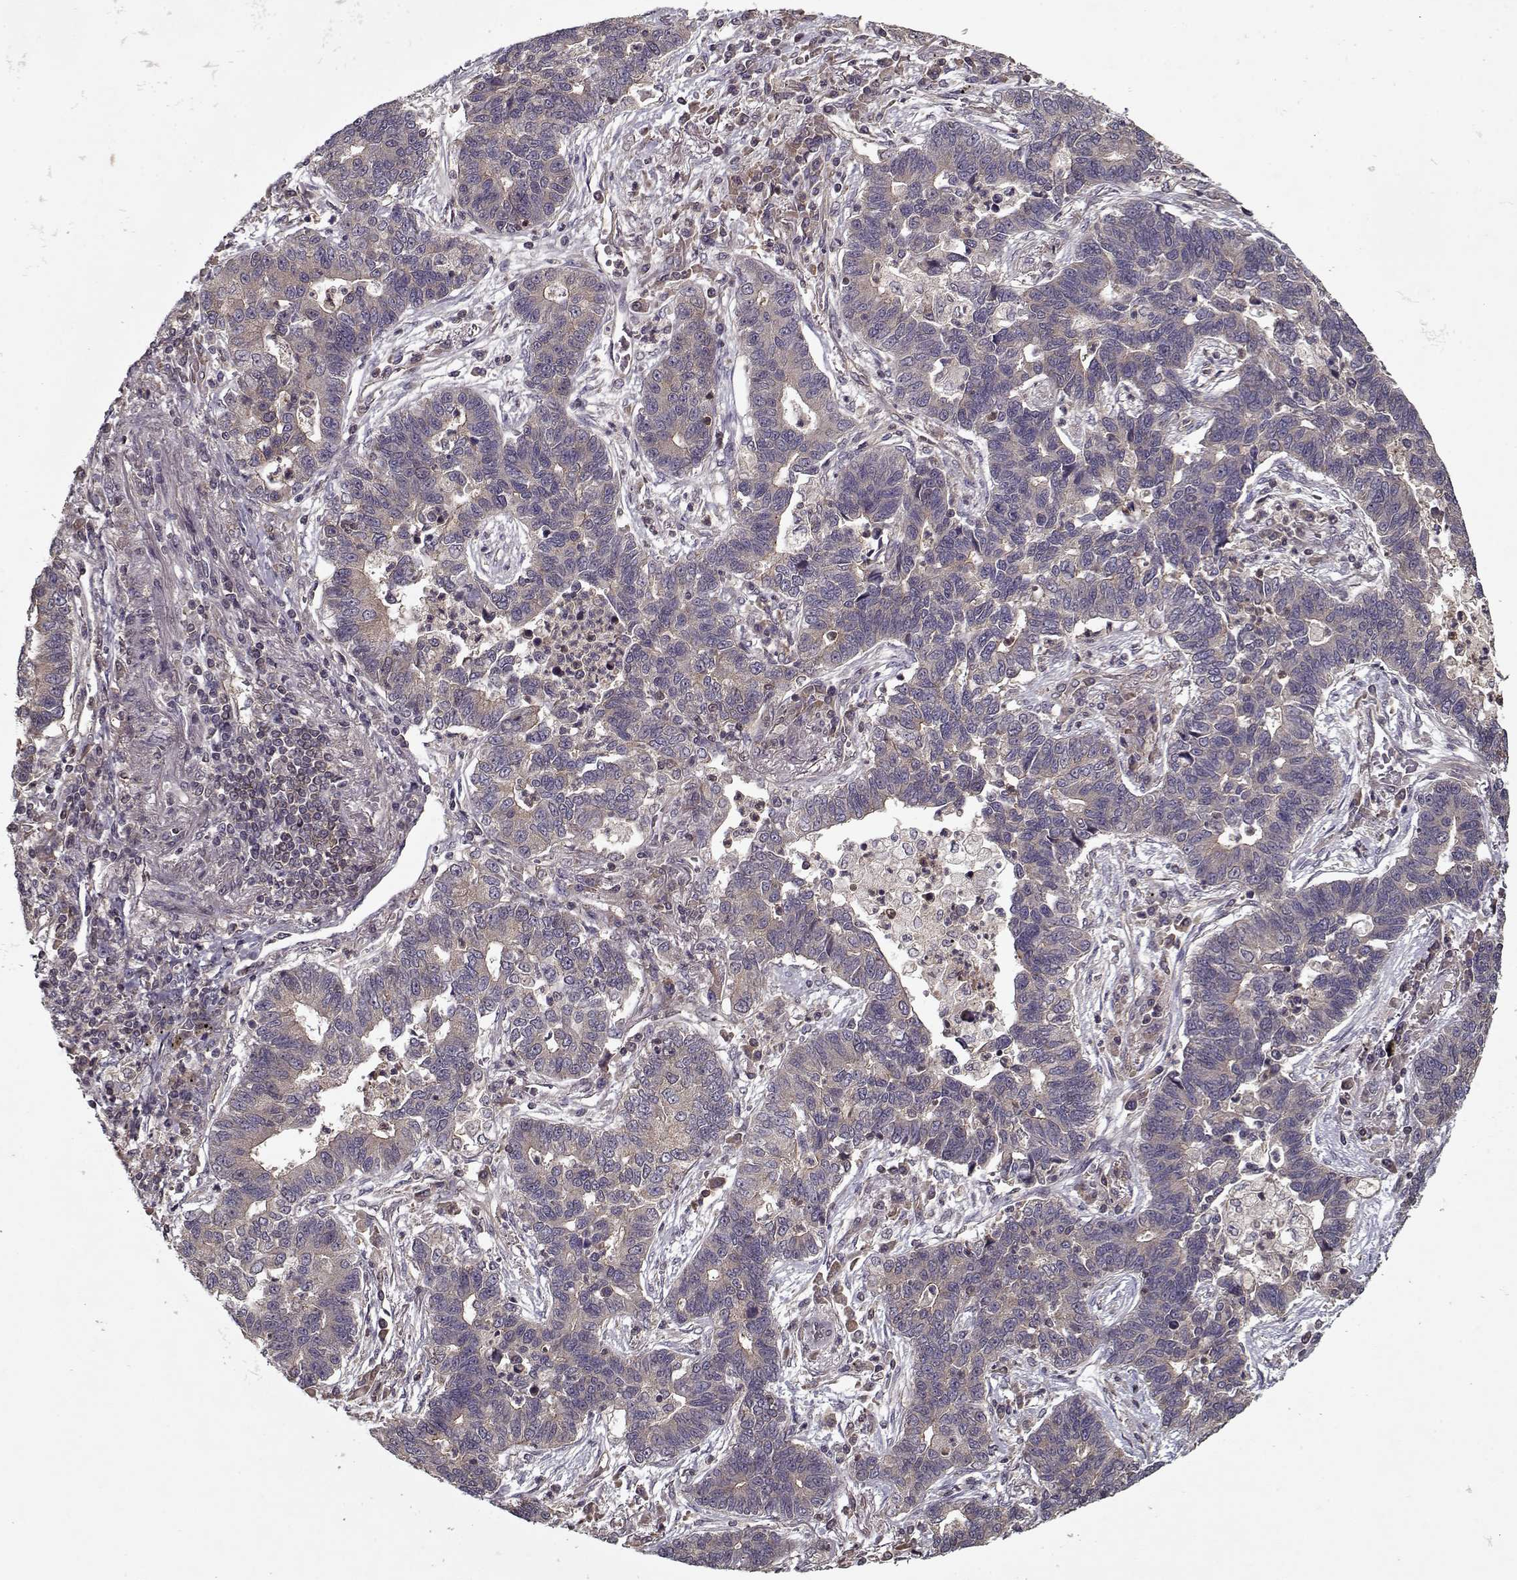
{"staining": {"intensity": "weak", "quantity": ">75%", "location": "cytoplasmic/membranous"}, "tissue": "lung cancer", "cell_type": "Tumor cells", "image_type": "cancer", "snomed": [{"axis": "morphology", "description": "Adenocarcinoma, NOS"}, {"axis": "topography", "description": "Lung"}], "caption": "A high-resolution photomicrograph shows immunohistochemistry staining of lung cancer (adenocarcinoma), which reveals weak cytoplasmic/membranous expression in about >75% of tumor cells.", "gene": "PPP1R12A", "patient": {"sex": "female", "age": 57}}